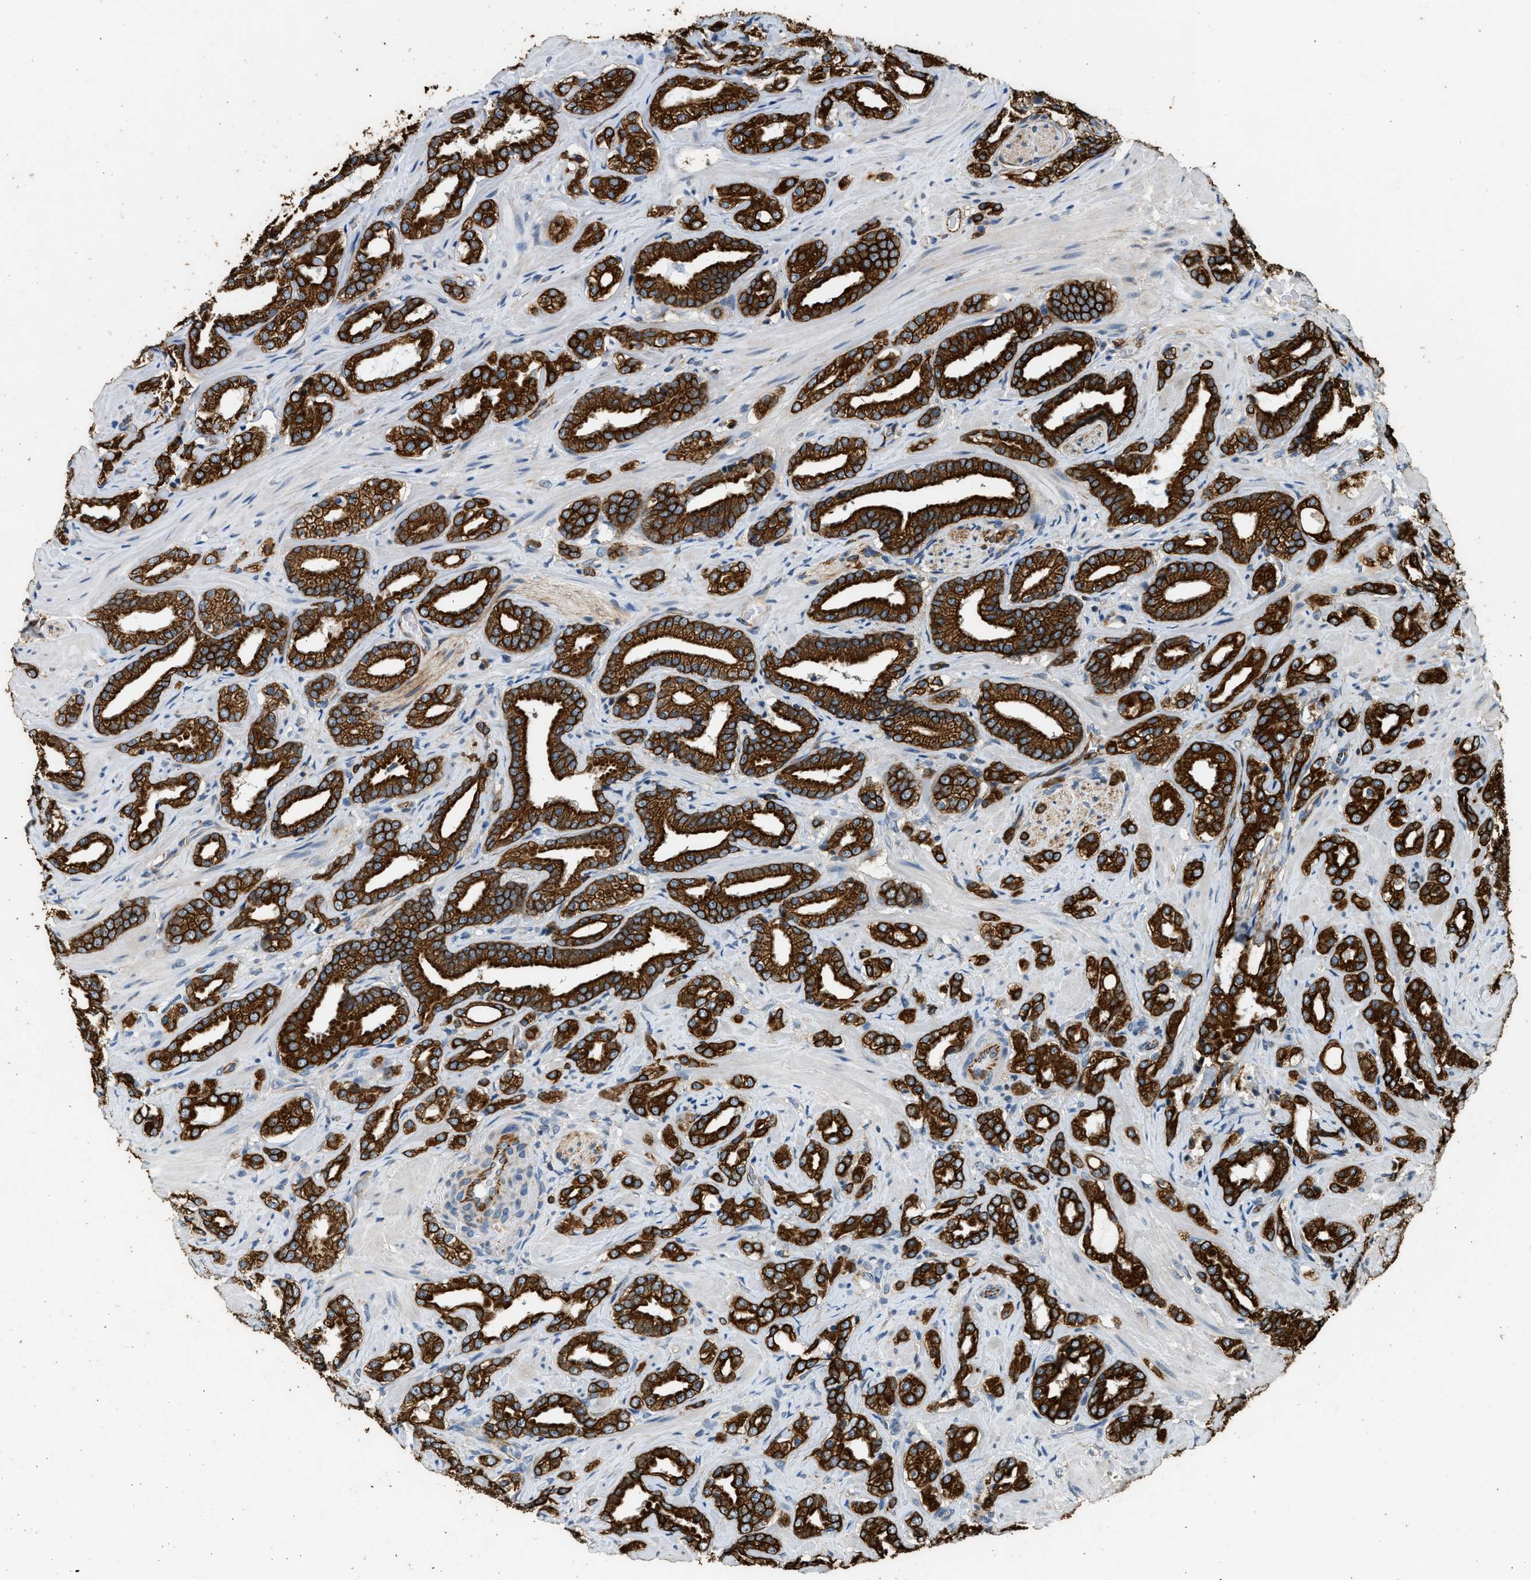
{"staining": {"intensity": "strong", "quantity": ">75%", "location": "cytoplasmic/membranous"}, "tissue": "prostate cancer", "cell_type": "Tumor cells", "image_type": "cancer", "snomed": [{"axis": "morphology", "description": "Adenocarcinoma, High grade"}, {"axis": "topography", "description": "Prostate"}], "caption": "A brown stain shows strong cytoplasmic/membranous staining of a protein in prostate cancer (adenocarcinoma (high-grade)) tumor cells.", "gene": "PCLO", "patient": {"sex": "male", "age": 64}}